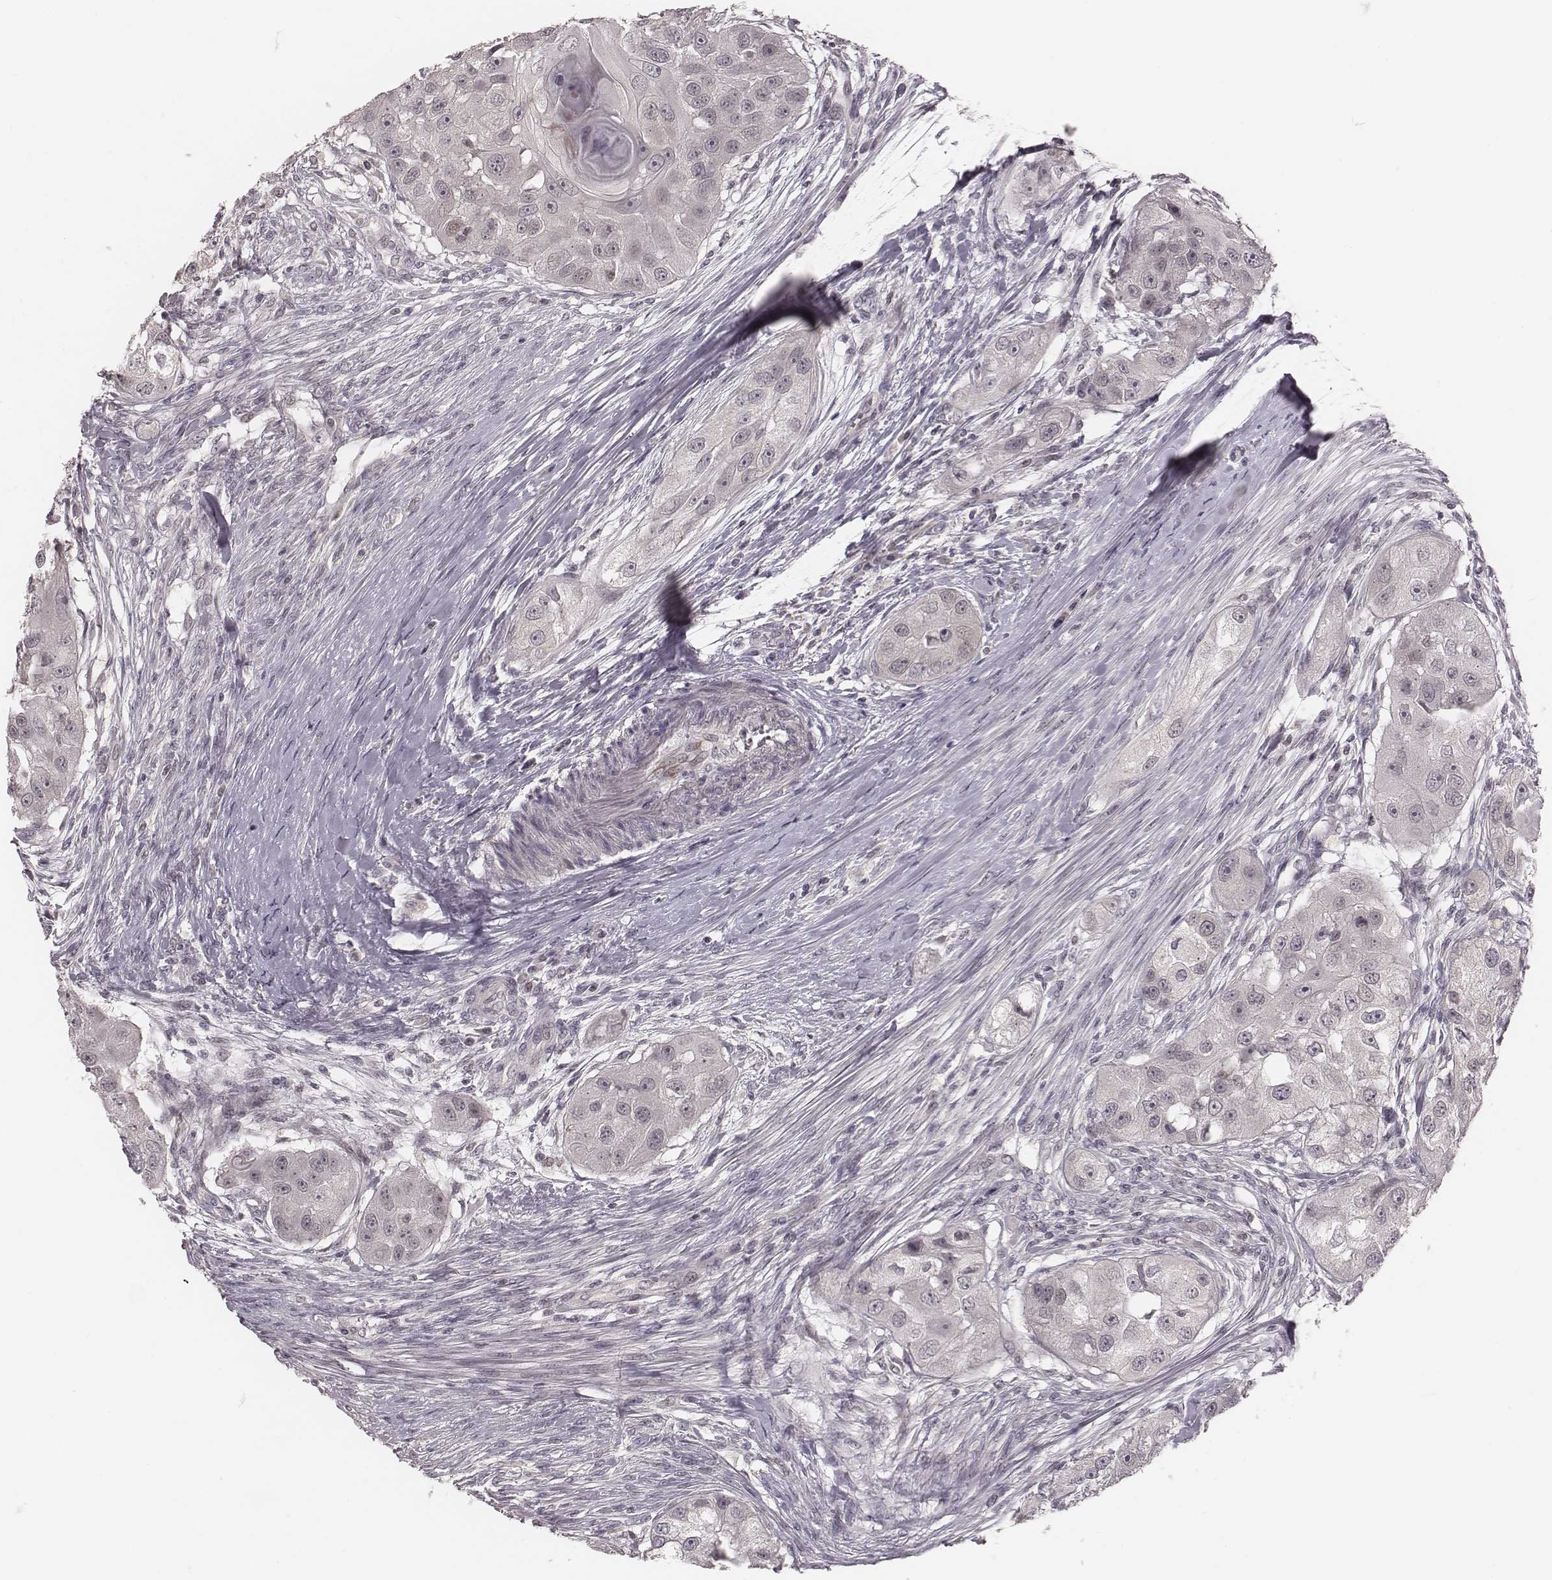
{"staining": {"intensity": "negative", "quantity": "none", "location": "none"}, "tissue": "head and neck cancer", "cell_type": "Tumor cells", "image_type": "cancer", "snomed": [{"axis": "morphology", "description": "Squamous cell carcinoma, NOS"}, {"axis": "topography", "description": "Head-Neck"}], "caption": "Immunohistochemistry (IHC) photomicrograph of neoplastic tissue: human head and neck cancer (squamous cell carcinoma) stained with DAB (3,3'-diaminobenzidine) demonstrates no significant protein staining in tumor cells. The staining was performed using DAB to visualize the protein expression in brown, while the nuclei were stained in blue with hematoxylin (Magnification: 20x).", "gene": "IQCG", "patient": {"sex": "male", "age": 51}}